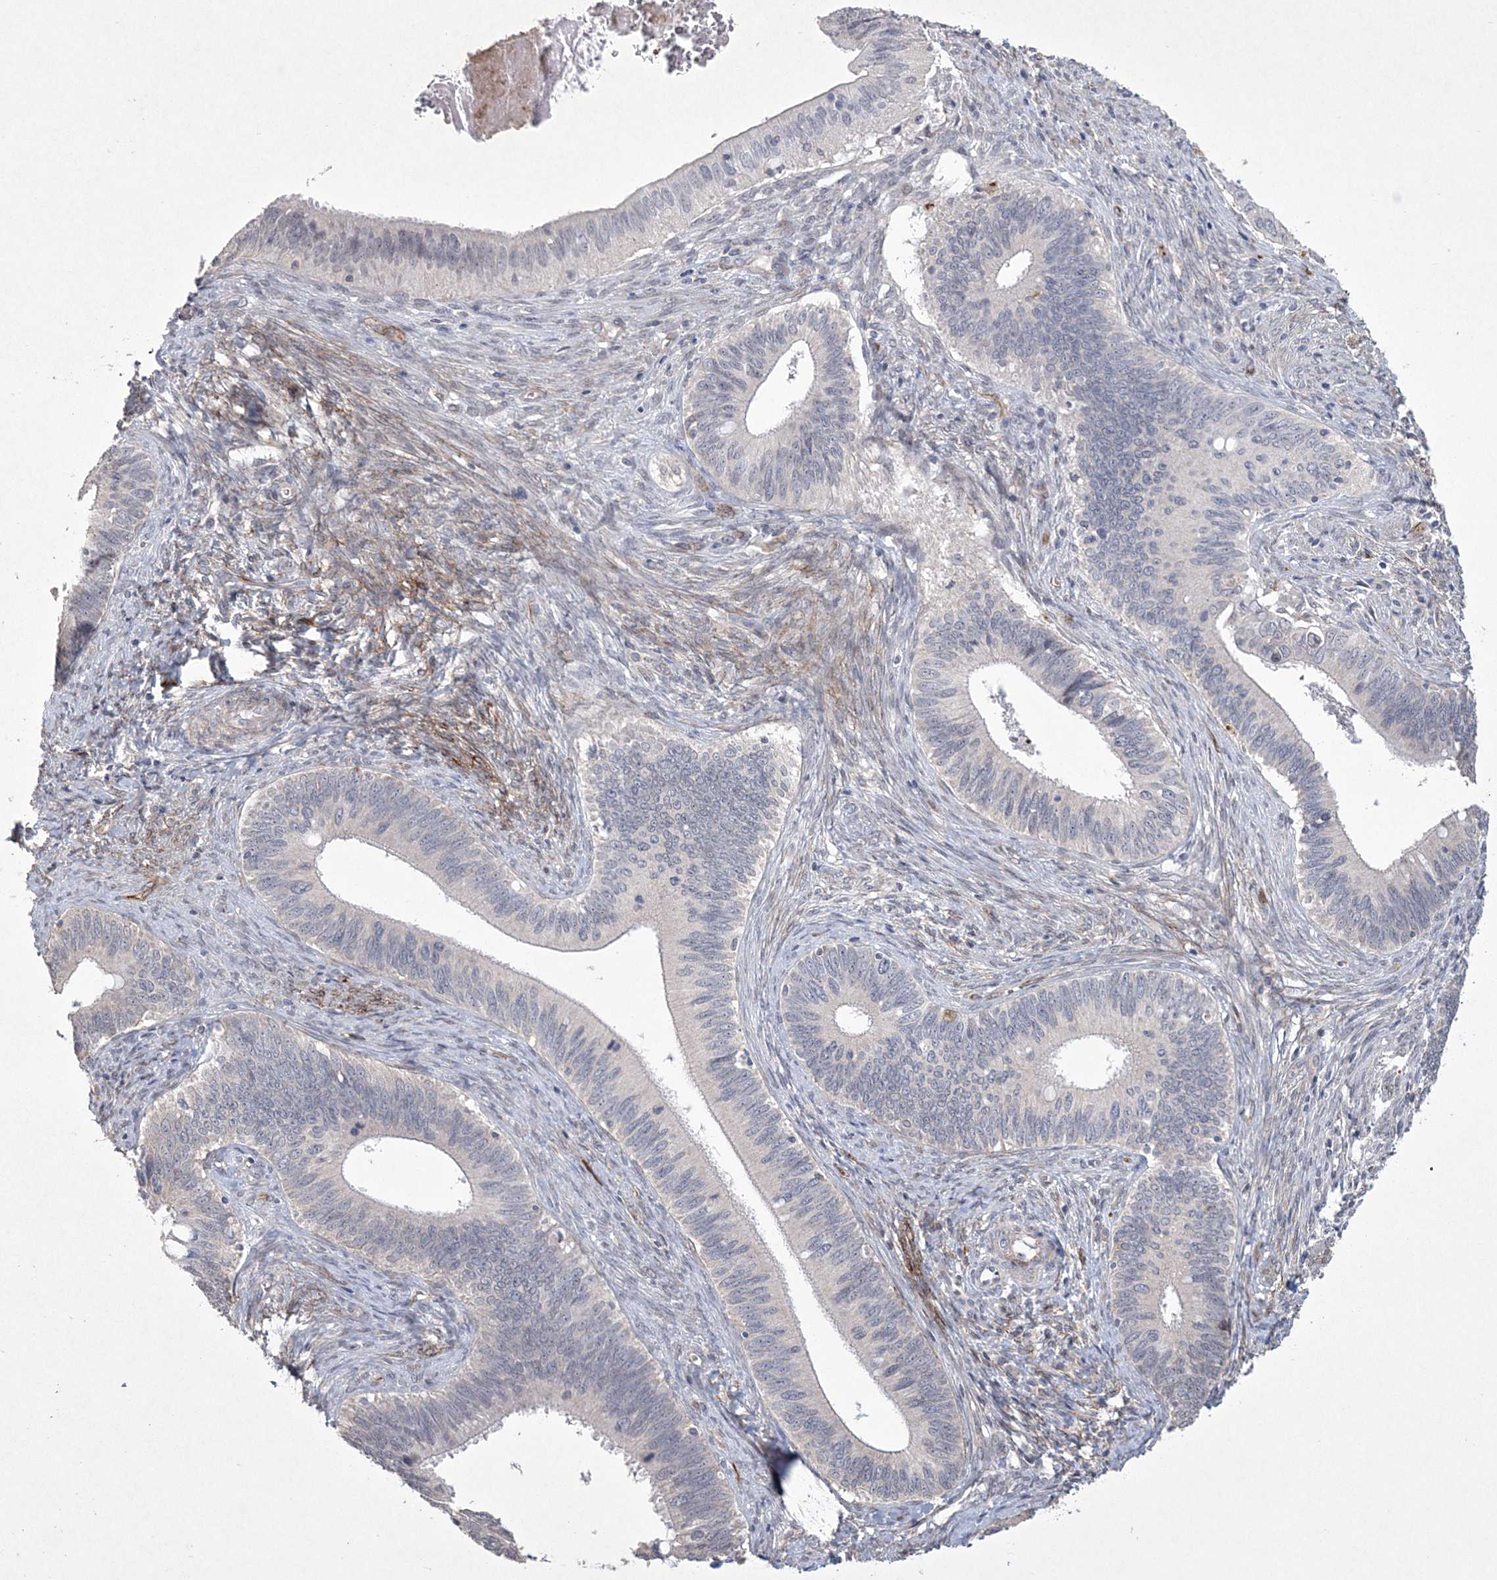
{"staining": {"intensity": "negative", "quantity": "none", "location": "none"}, "tissue": "cervical cancer", "cell_type": "Tumor cells", "image_type": "cancer", "snomed": [{"axis": "morphology", "description": "Adenocarcinoma, NOS"}, {"axis": "topography", "description": "Cervix"}], "caption": "DAB immunohistochemical staining of cervical adenocarcinoma shows no significant staining in tumor cells.", "gene": "DPCD", "patient": {"sex": "female", "age": 42}}